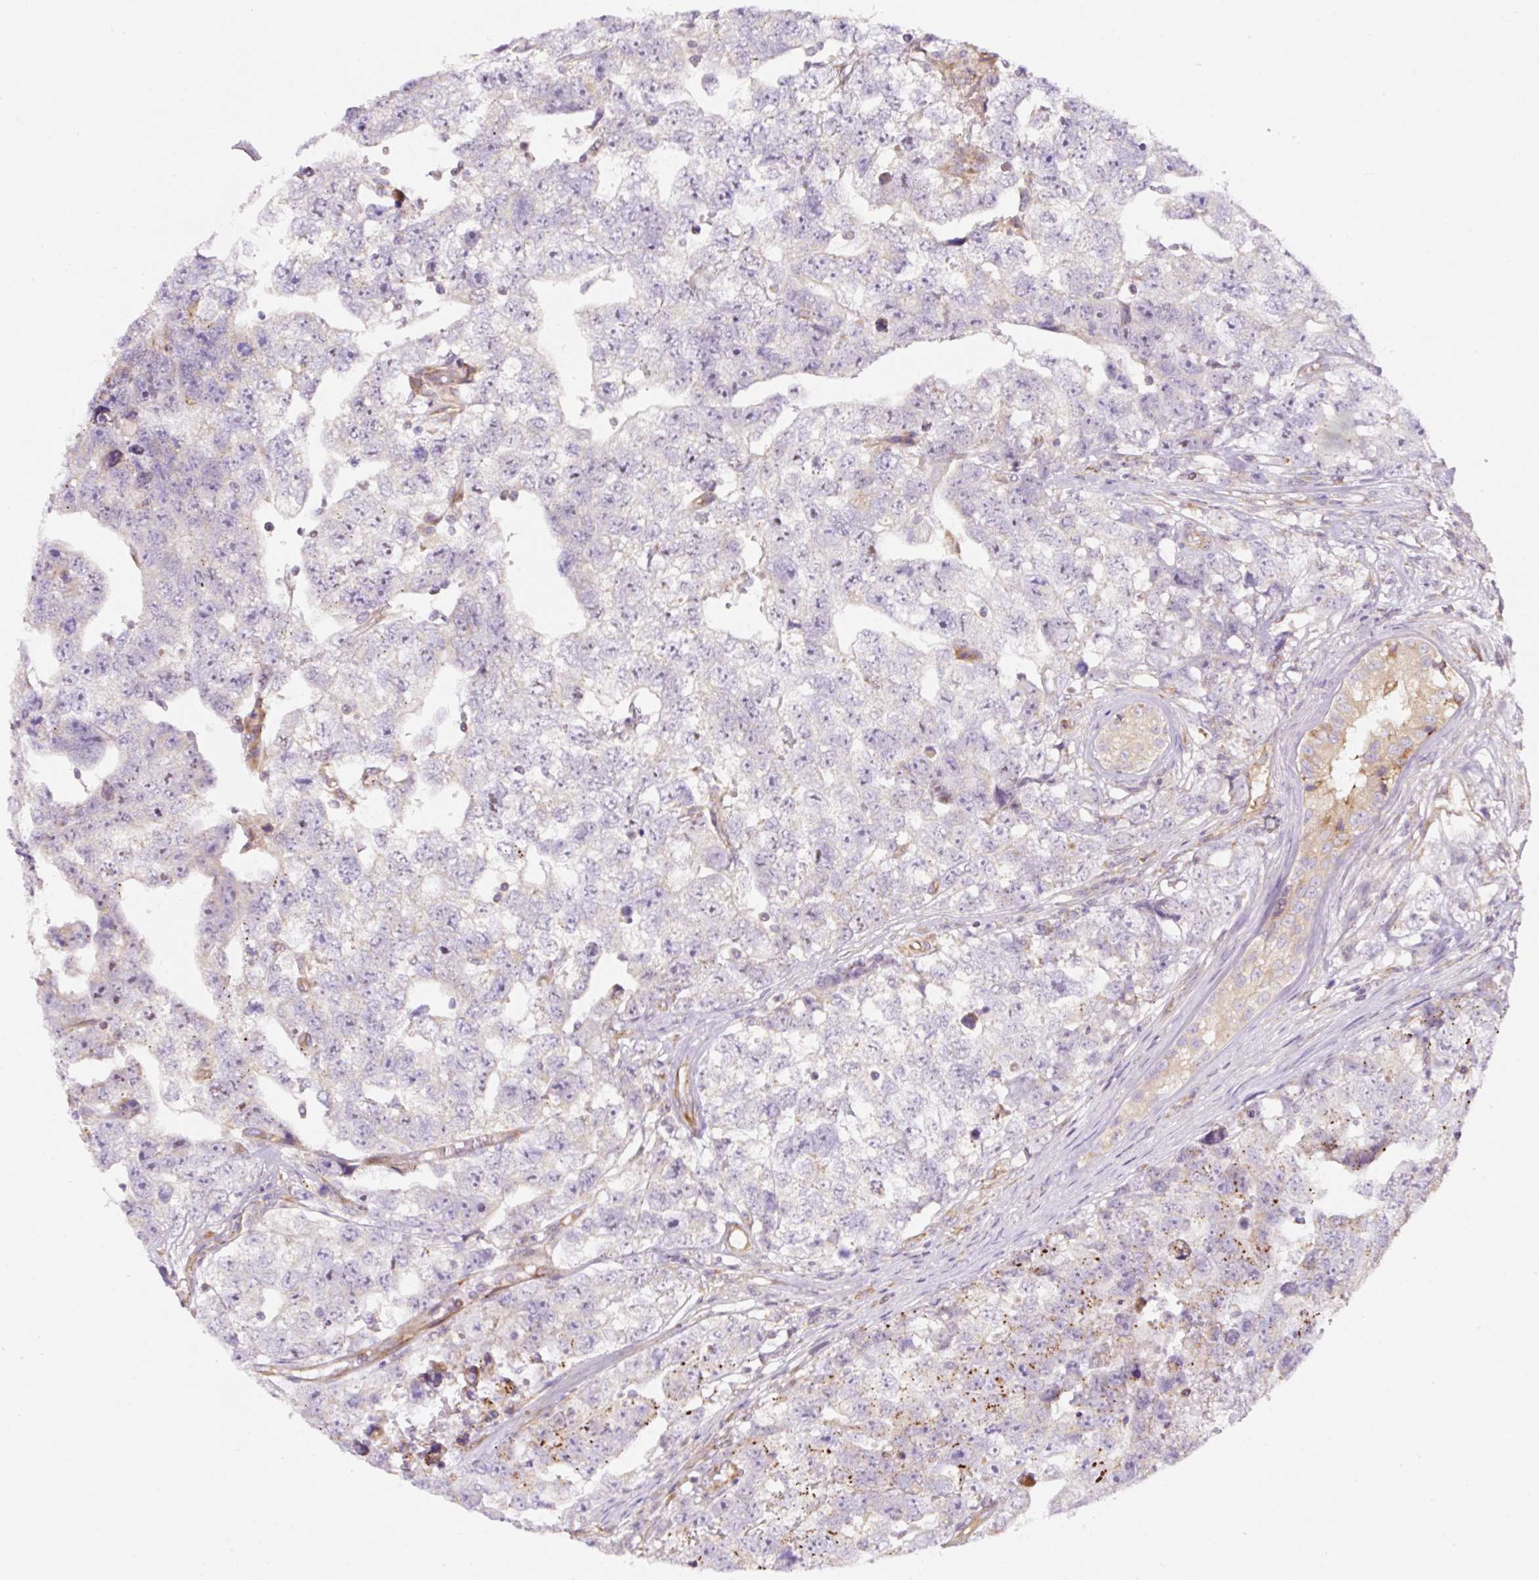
{"staining": {"intensity": "negative", "quantity": "none", "location": "none"}, "tissue": "testis cancer", "cell_type": "Tumor cells", "image_type": "cancer", "snomed": [{"axis": "morphology", "description": "Carcinoma, Embryonal, NOS"}, {"axis": "topography", "description": "Testis"}], "caption": "Micrograph shows no protein positivity in tumor cells of testis embryonal carcinoma tissue.", "gene": "ERAP2", "patient": {"sex": "male", "age": 22}}